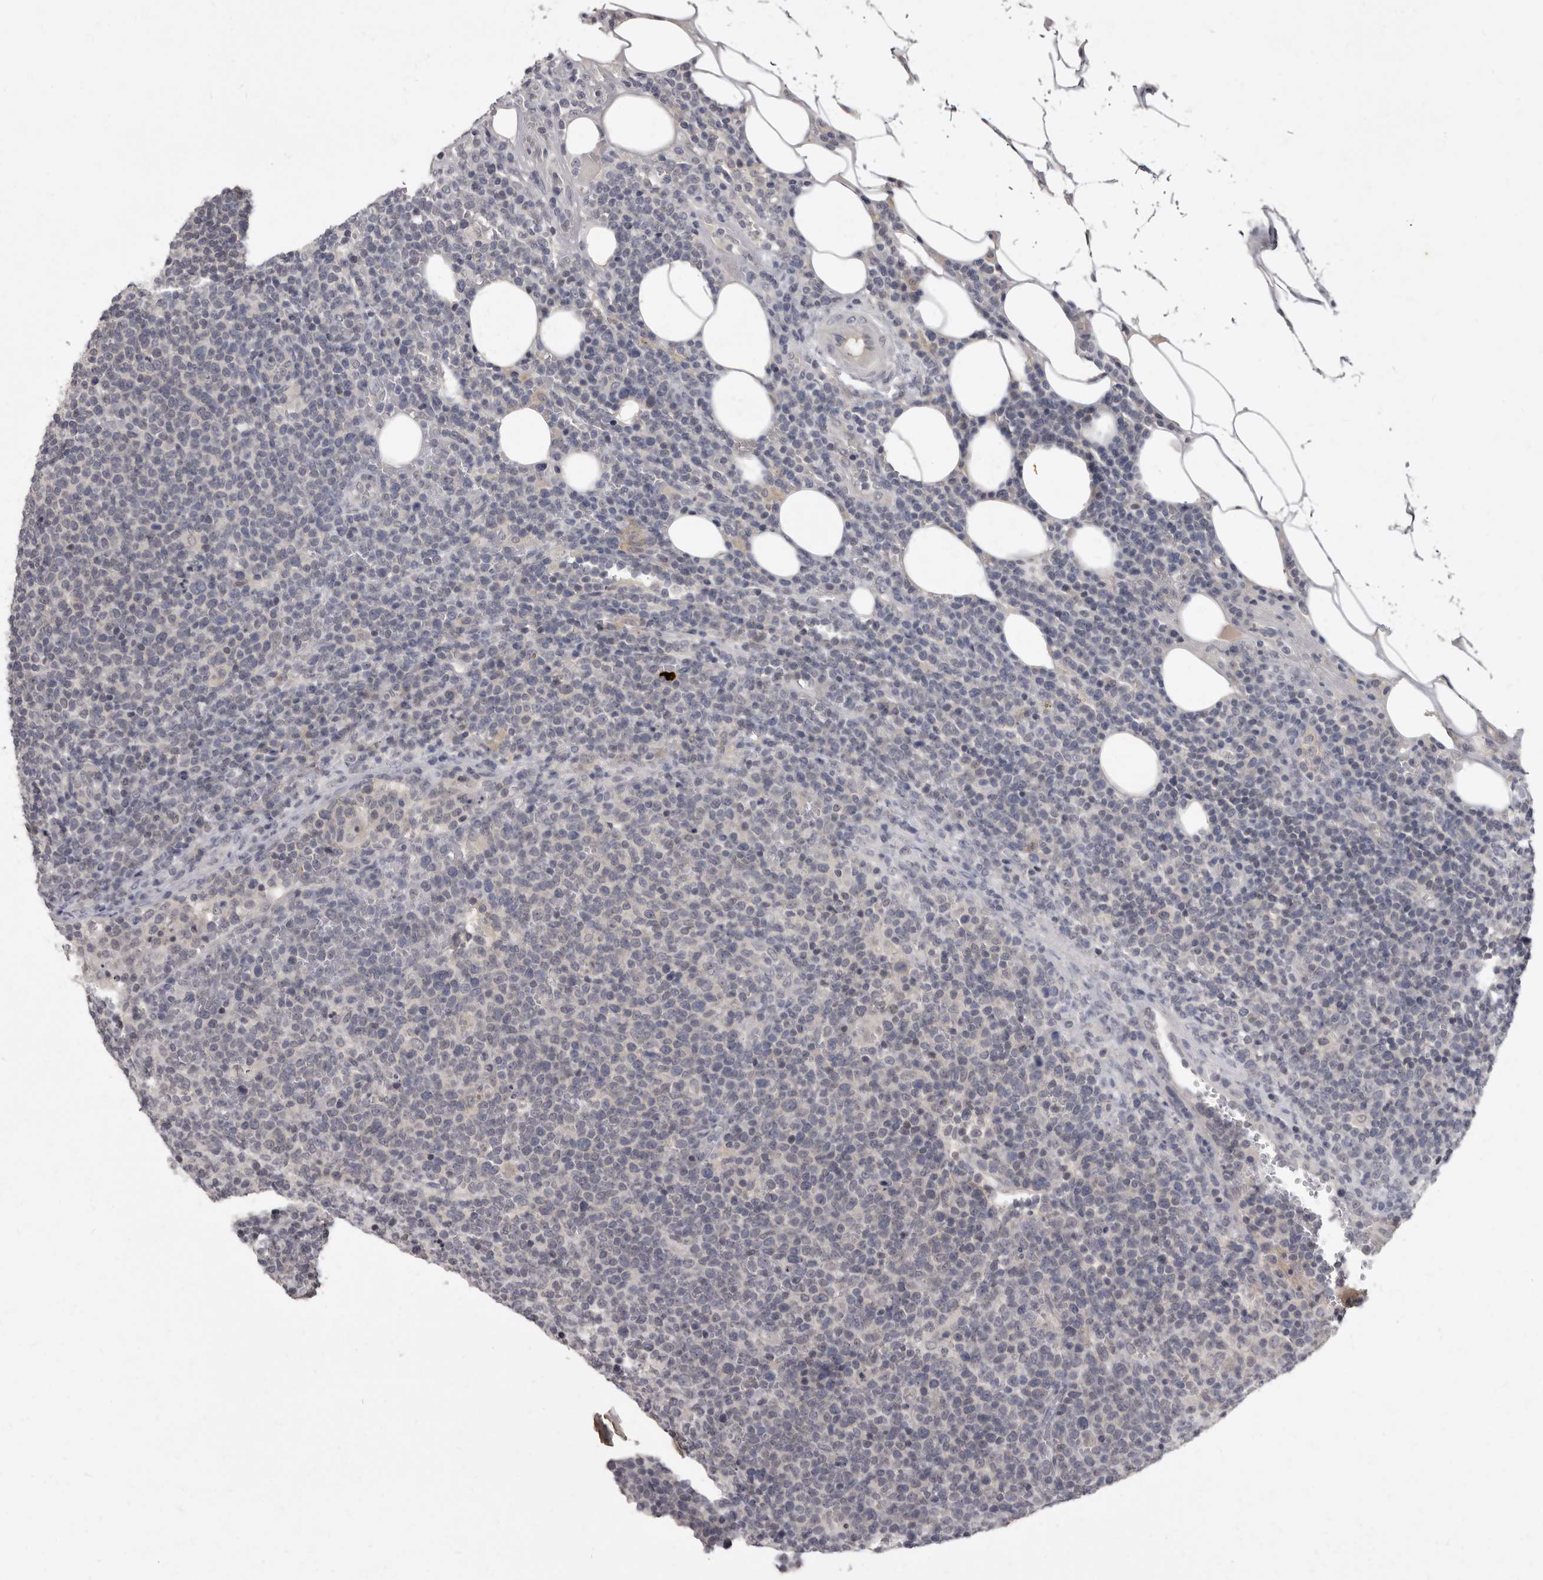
{"staining": {"intensity": "negative", "quantity": "none", "location": "none"}, "tissue": "lymphoma", "cell_type": "Tumor cells", "image_type": "cancer", "snomed": [{"axis": "morphology", "description": "Malignant lymphoma, non-Hodgkin's type, High grade"}, {"axis": "topography", "description": "Lymph node"}], "caption": "Immunohistochemical staining of high-grade malignant lymphoma, non-Hodgkin's type shows no significant positivity in tumor cells.", "gene": "SULT1E1", "patient": {"sex": "male", "age": 61}}